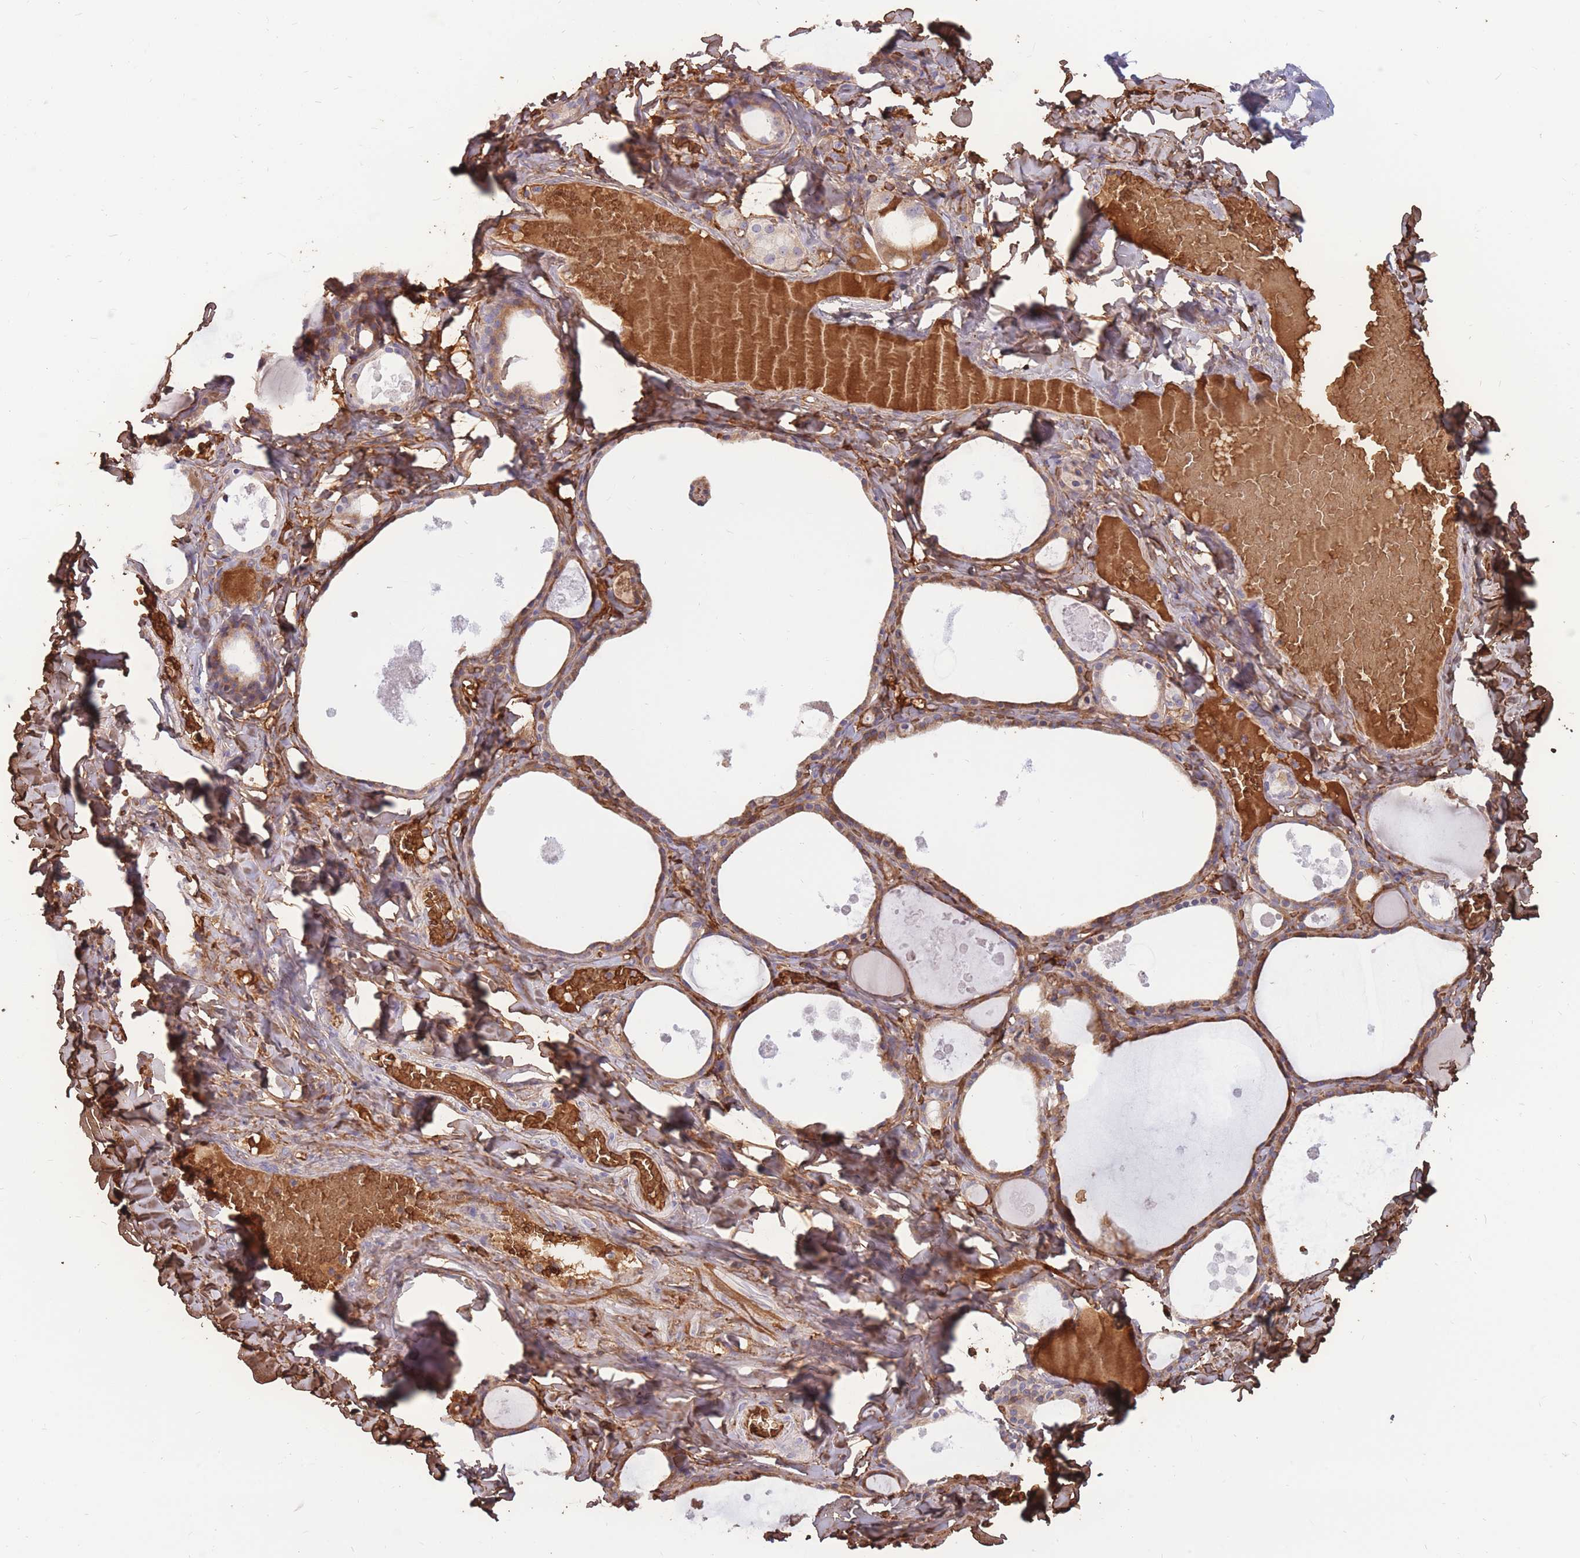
{"staining": {"intensity": "moderate", "quantity": ">75%", "location": "cytoplasmic/membranous"}, "tissue": "thyroid gland", "cell_type": "Glandular cells", "image_type": "normal", "snomed": [{"axis": "morphology", "description": "Normal tissue, NOS"}, {"axis": "topography", "description": "Thyroid gland"}], "caption": "Thyroid gland stained with IHC displays moderate cytoplasmic/membranous expression in approximately >75% of glandular cells.", "gene": "ATP10D", "patient": {"sex": "male", "age": 56}}